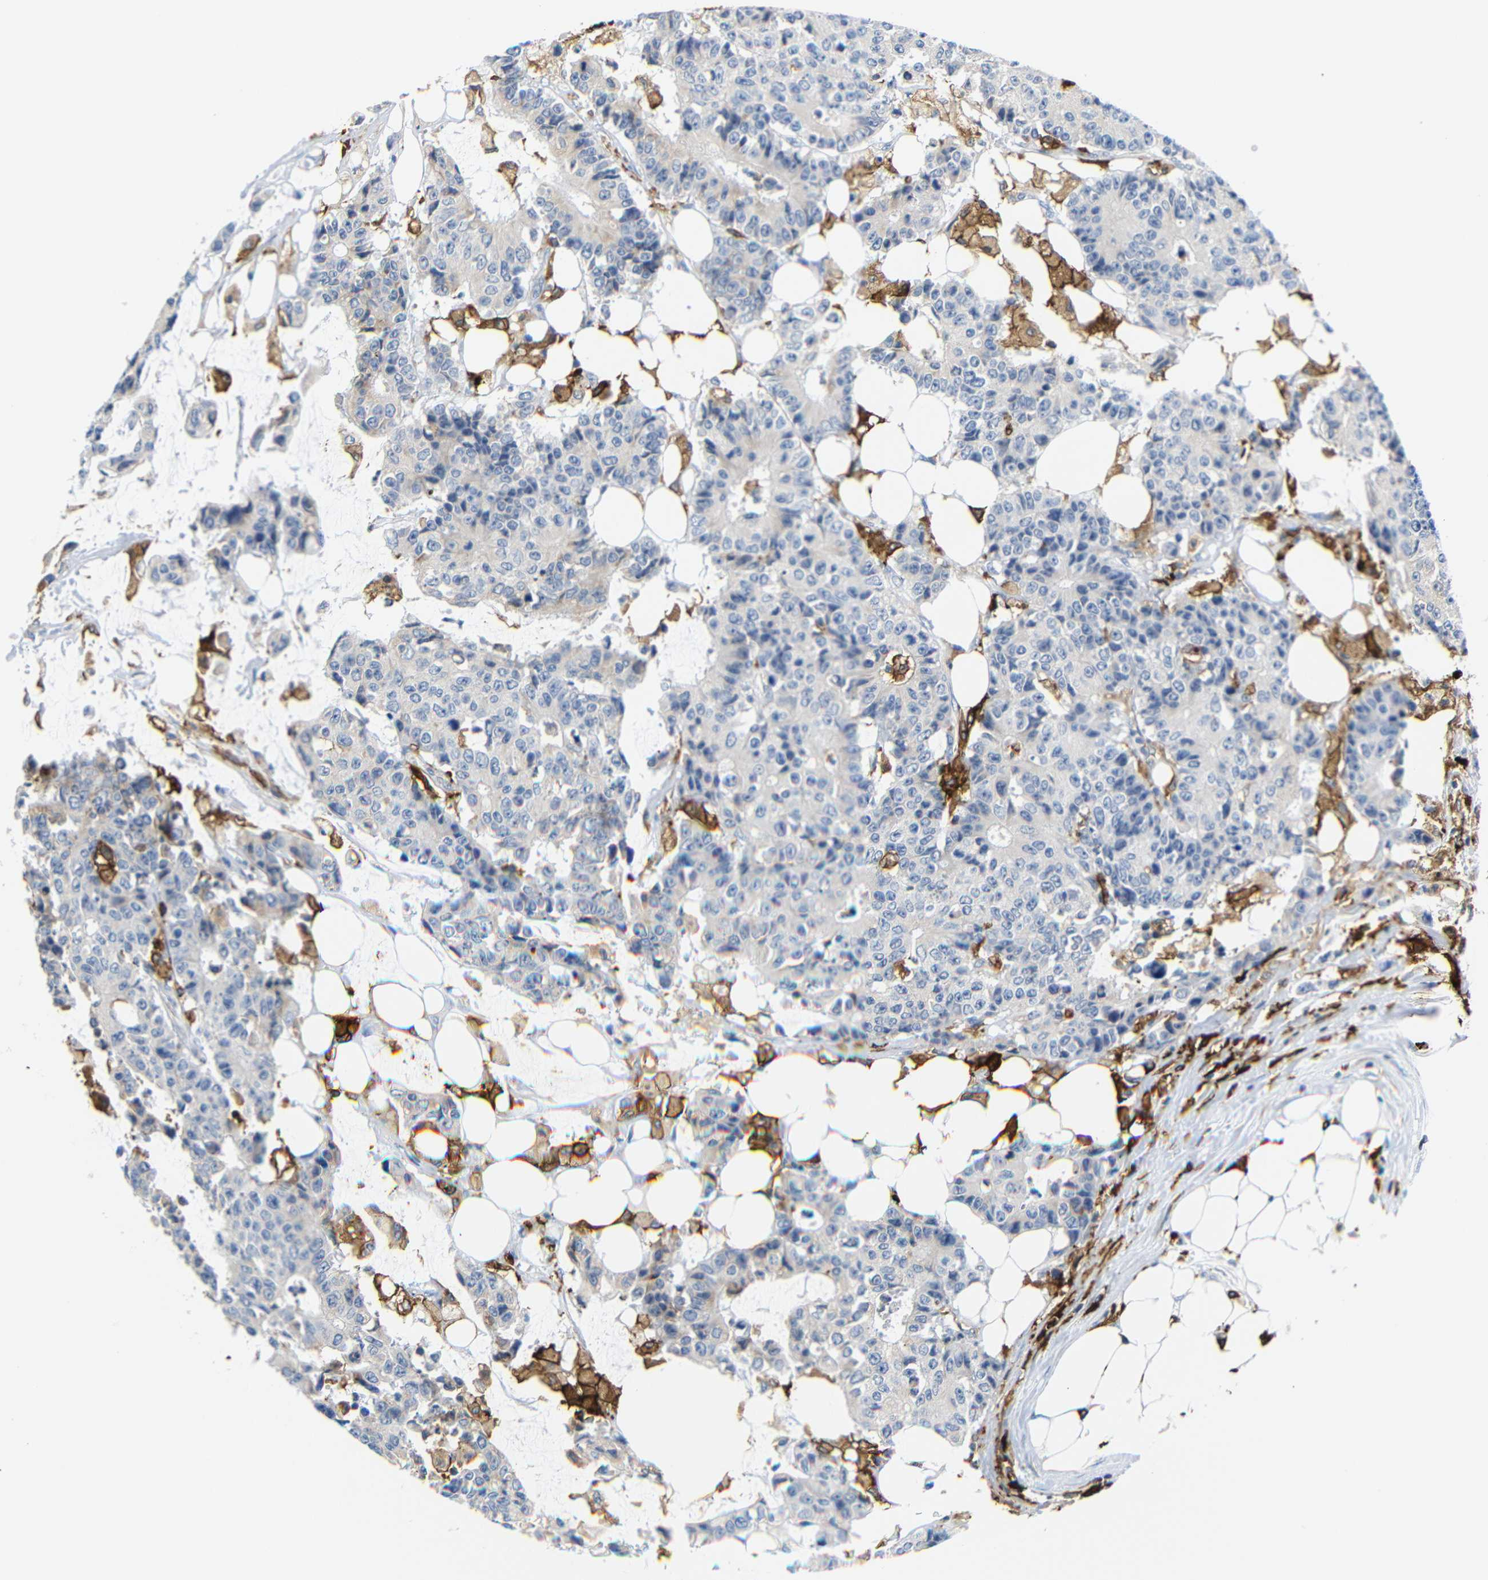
{"staining": {"intensity": "negative", "quantity": "none", "location": "none"}, "tissue": "colorectal cancer", "cell_type": "Tumor cells", "image_type": "cancer", "snomed": [{"axis": "morphology", "description": "Adenocarcinoma, NOS"}, {"axis": "topography", "description": "Colon"}], "caption": "Image shows no protein staining in tumor cells of colorectal cancer (adenocarcinoma) tissue.", "gene": "HLA-DQB1", "patient": {"sex": "female", "age": 86}}